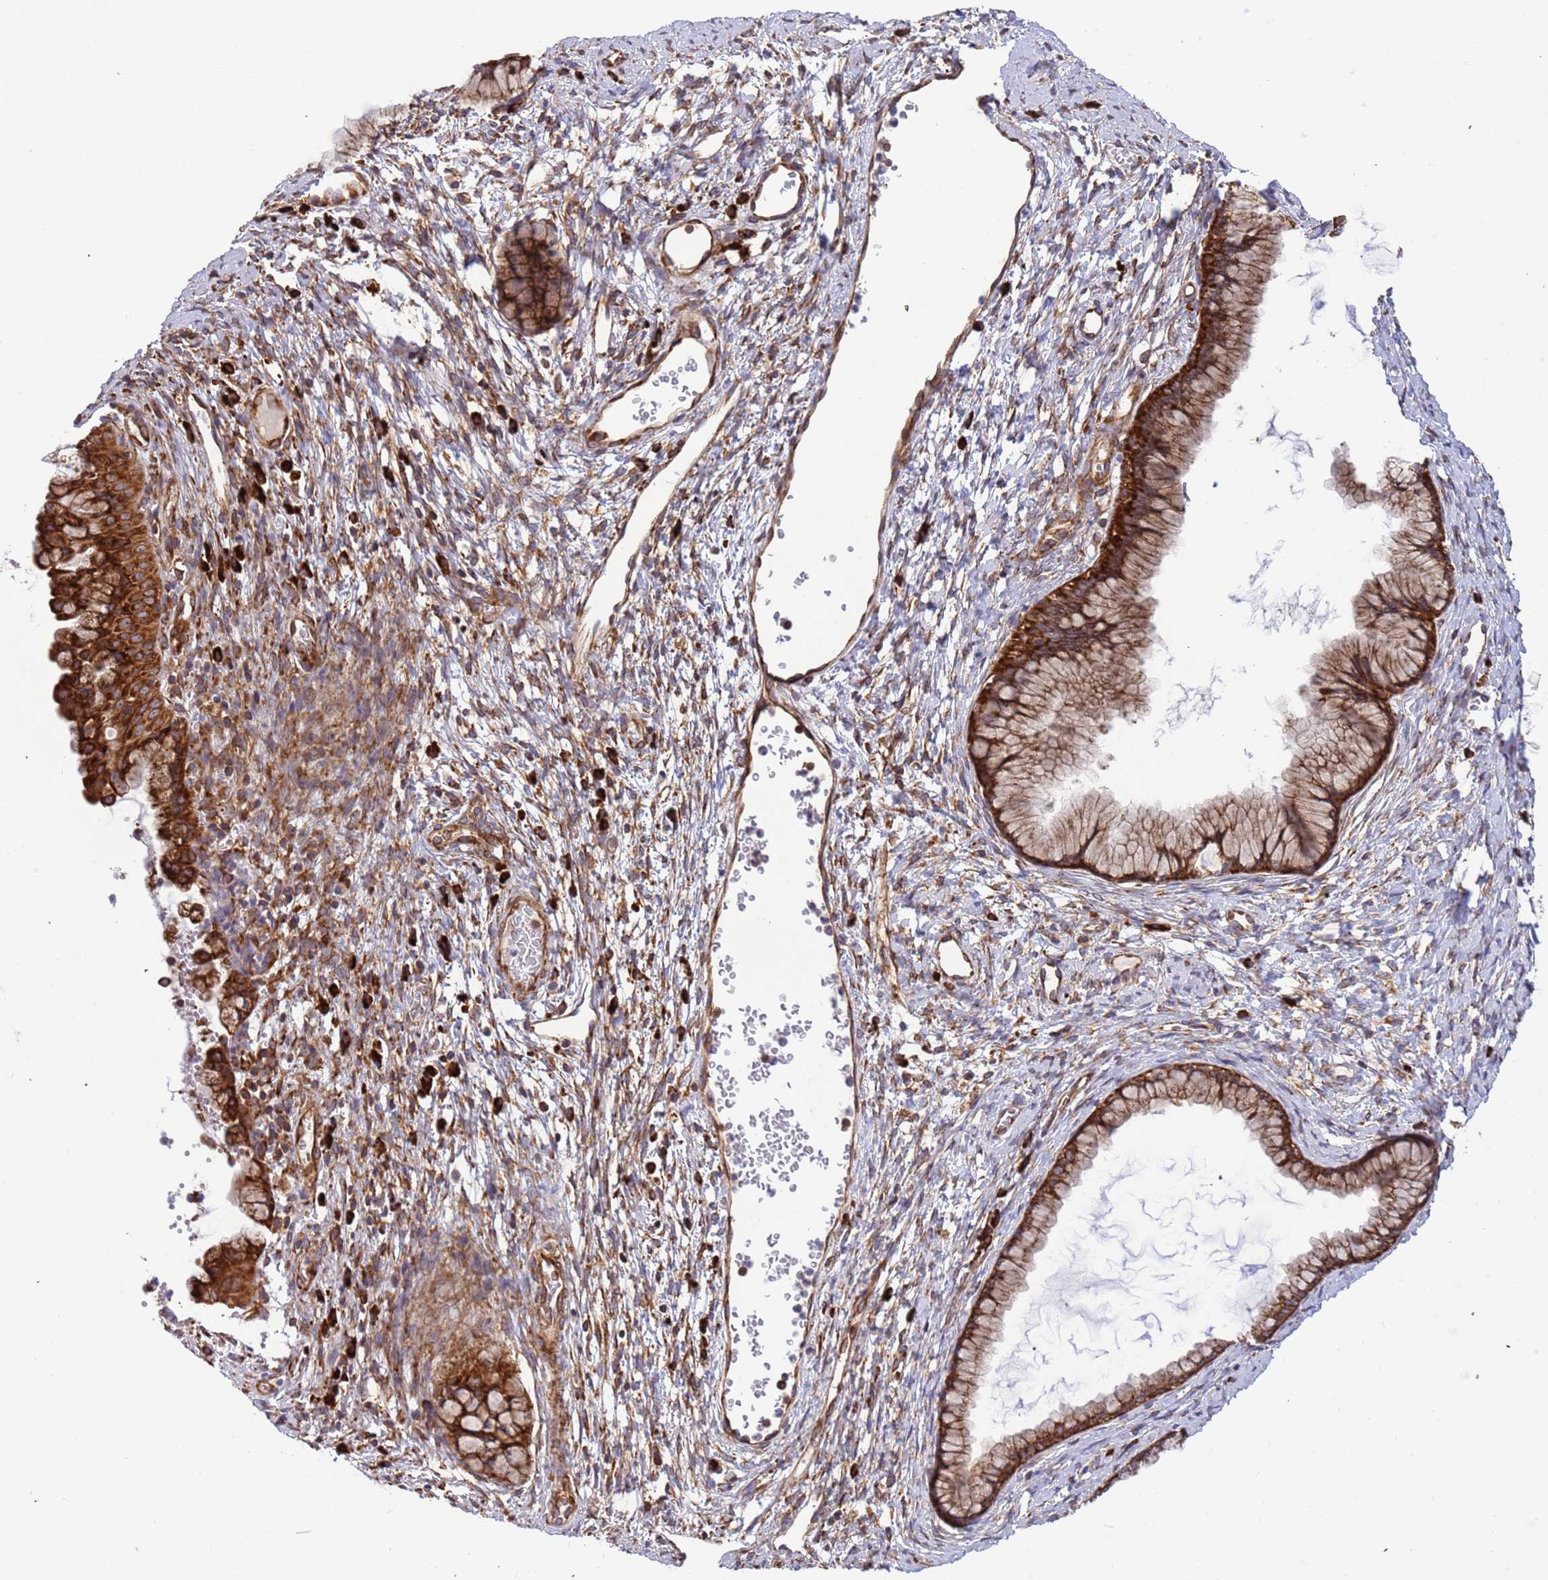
{"staining": {"intensity": "strong", "quantity": ">75%", "location": "cytoplasmic/membranous"}, "tissue": "cervix", "cell_type": "Glandular cells", "image_type": "normal", "snomed": [{"axis": "morphology", "description": "Normal tissue, NOS"}, {"axis": "topography", "description": "Cervix"}], "caption": "Unremarkable cervix demonstrates strong cytoplasmic/membranous staining in approximately >75% of glandular cells (IHC, brightfield microscopy, high magnification)..", "gene": "RPL36", "patient": {"sex": "female", "age": 42}}